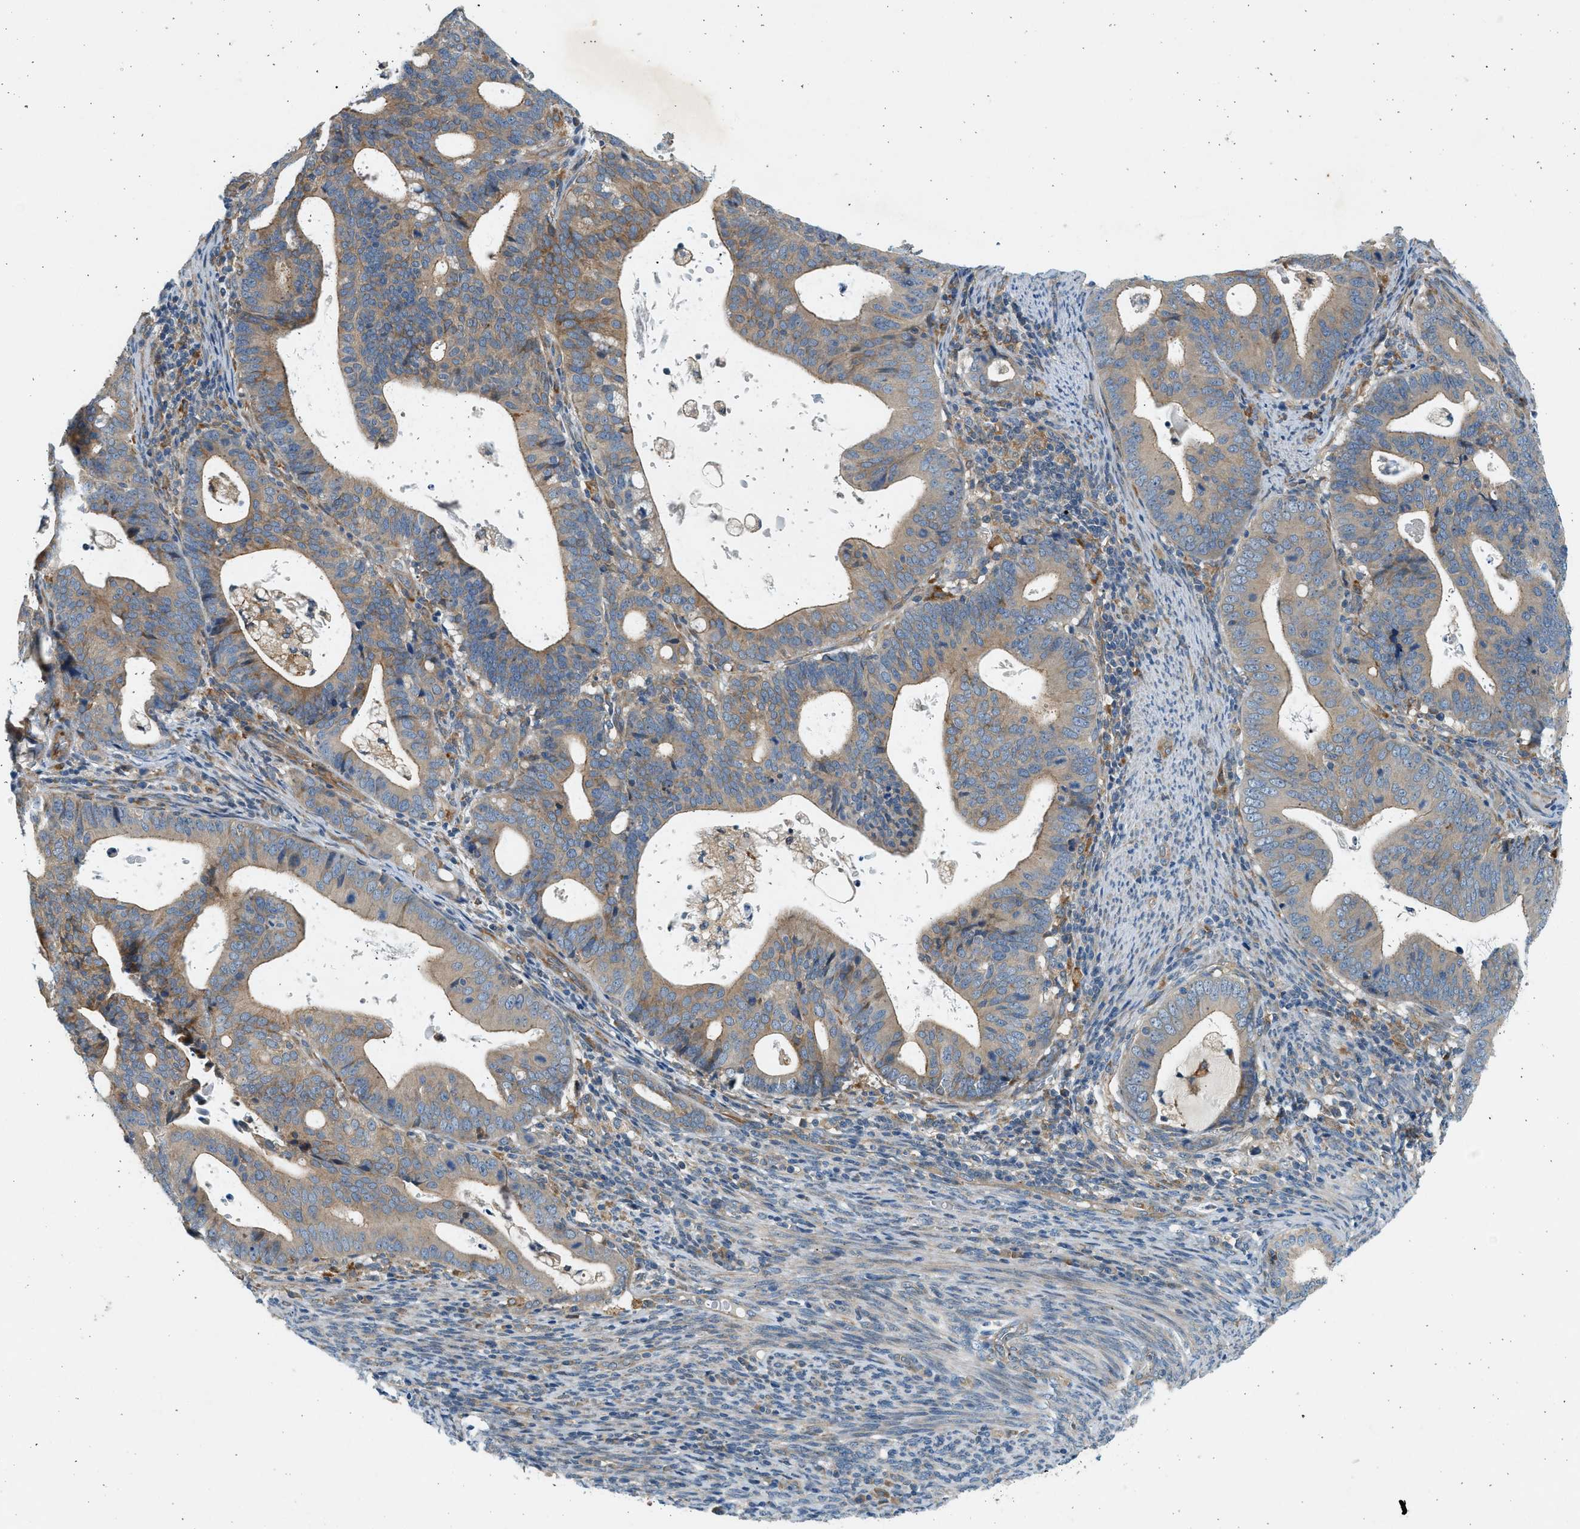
{"staining": {"intensity": "weak", "quantity": "25%-75%", "location": "cytoplasmic/membranous"}, "tissue": "endometrial cancer", "cell_type": "Tumor cells", "image_type": "cancer", "snomed": [{"axis": "morphology", "description": "Adenocarcinoma, NOS"}, {"axis": "topography", "description": "Uterus"}], "caption": "Human endometrial cancer stained with a protein marker exhibits weak staining in tumor cells.", "gene": "KDELR2", "patient": {"sex": "female", "age": 83}}